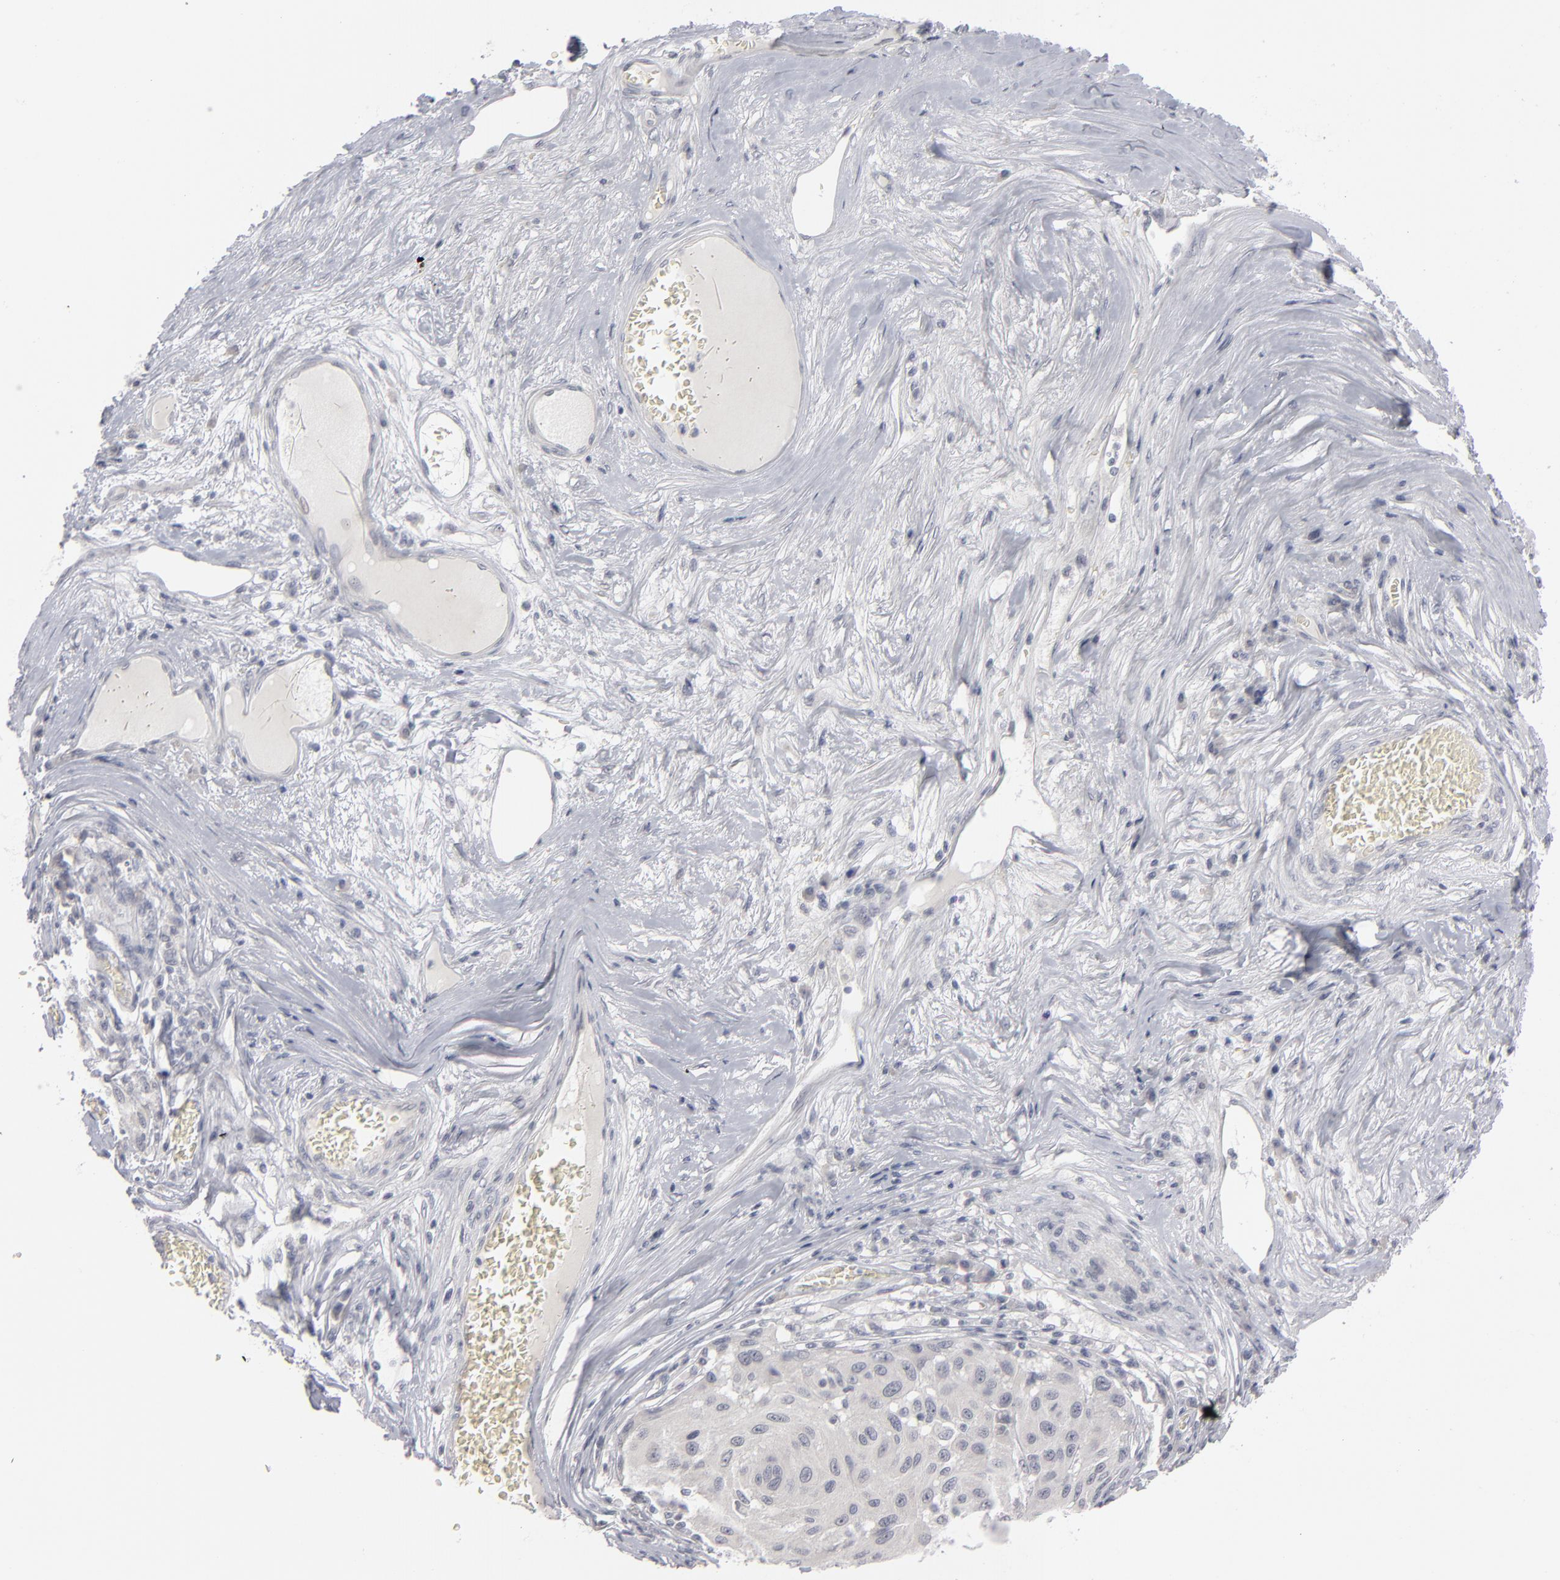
{"staining": {"intensity": "negative", "quantity": "none", "location": "none"}, "tissue": "melanoma", "cell_type": "Tumor cells", "image_type": "cancer", "snomed": [{"axis": "morphology", "description": "Malignant melanoma, NOS"}, {"axis": "topography", "description": "Skin"}], "caption": "Melanoma stained for a protein using immunohistochemistry (IHC) shows no positivity tumor cells.", "gene": "KIAA1210", "patient": {"sex": "female", "age": 77}}